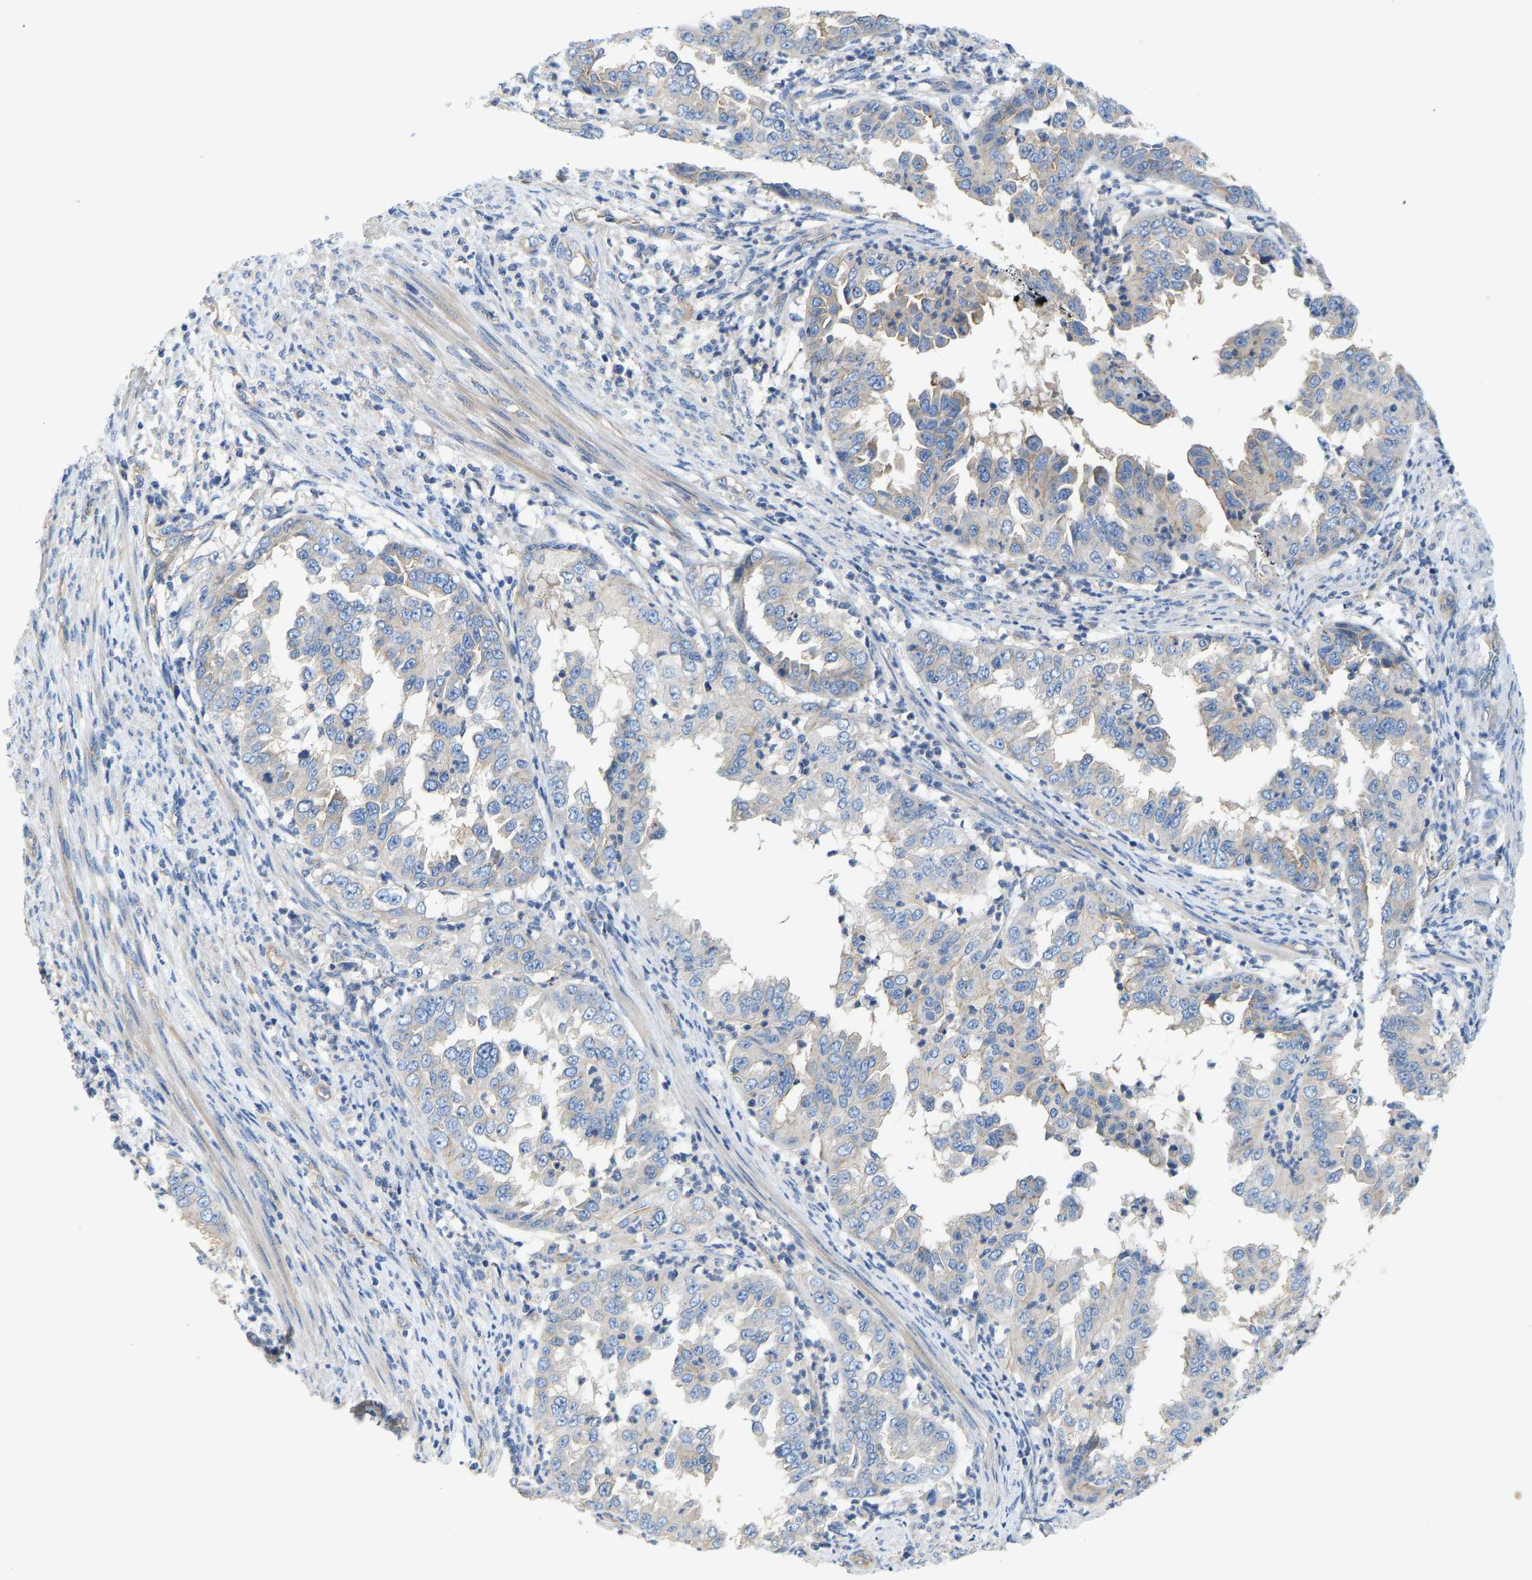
{"staining": {"intensity": "negative", "quantity": "none", "location": "none"}, "tissue": "endometrial cancer", "cell_type": "Tumor cells", "image_type": "cancer", "snomed": [{"axis": "morphology", "description": "Adenocarcinoma, NOS"}, {"axis": "topography", "description": "Endometrium"}], "caption": "High magnification brightfield microscopy of adenocarcinoma (endometrial) stained with DAB (brown) and counterstained with hematoxylin (blue): tumor cells show no significant staining.", "gene": "CHAD", "patient": {"sex": "female", "age": 85}}